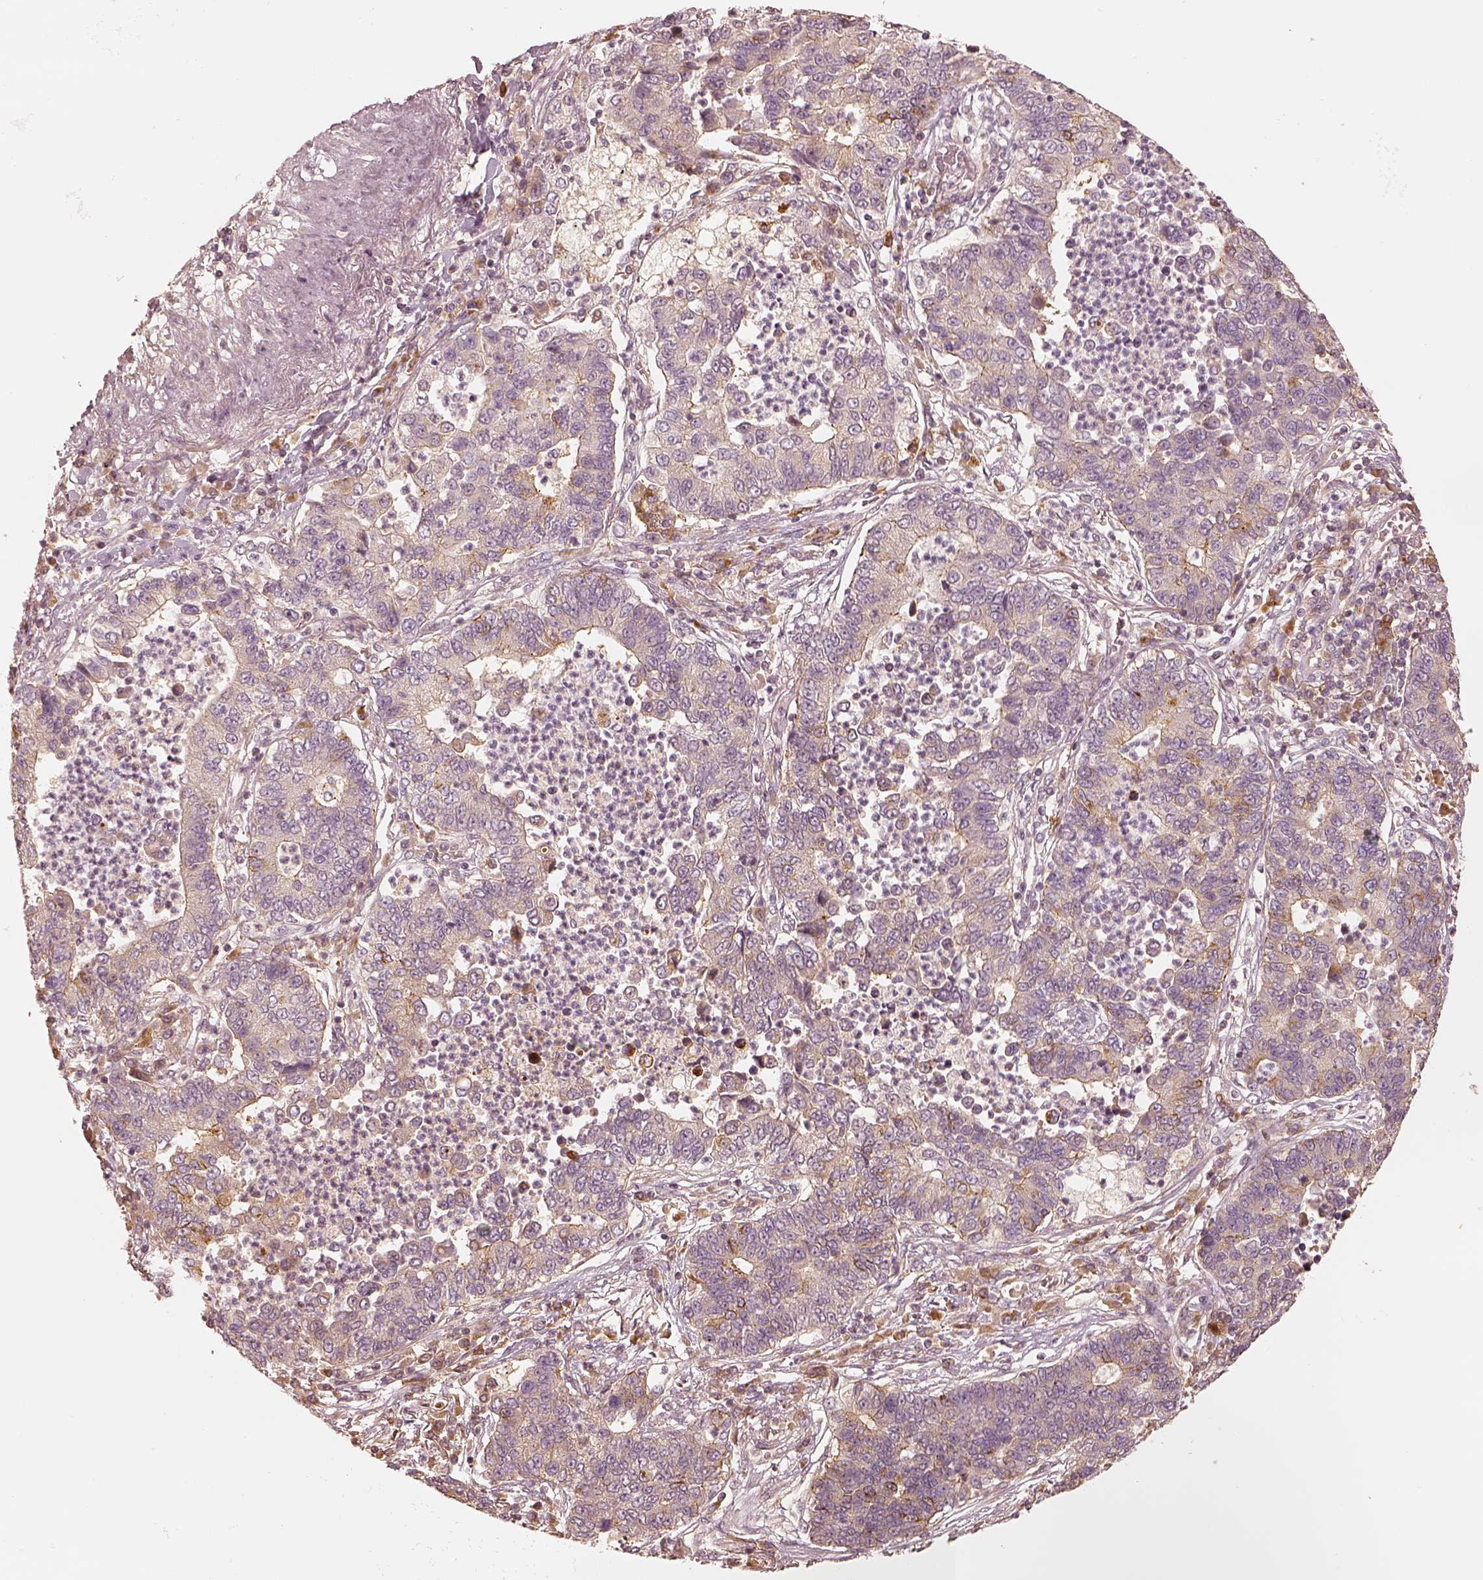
{"staining": {"intensity": "moderate", "quantity": "<25%", "location": "cytoplasmic/membranous"}, "tissue": "lung cancer", "cell_type": "Tumor cells", "image_type": "cancer", "snomed": [{"axis": "morphology", "description": "Adenocarcinoma, NOS"}, {"axis": "topography", "description": "Lung"}], "caption": "The histopathology image demonstrates staining of adenocarcinoma (lung), revealing moderate cytoplasmic/membranous protein expression (brown color) within tumor cells.", "gene": "GORASP2", "patient": {"sex": "female", "age": 57}}